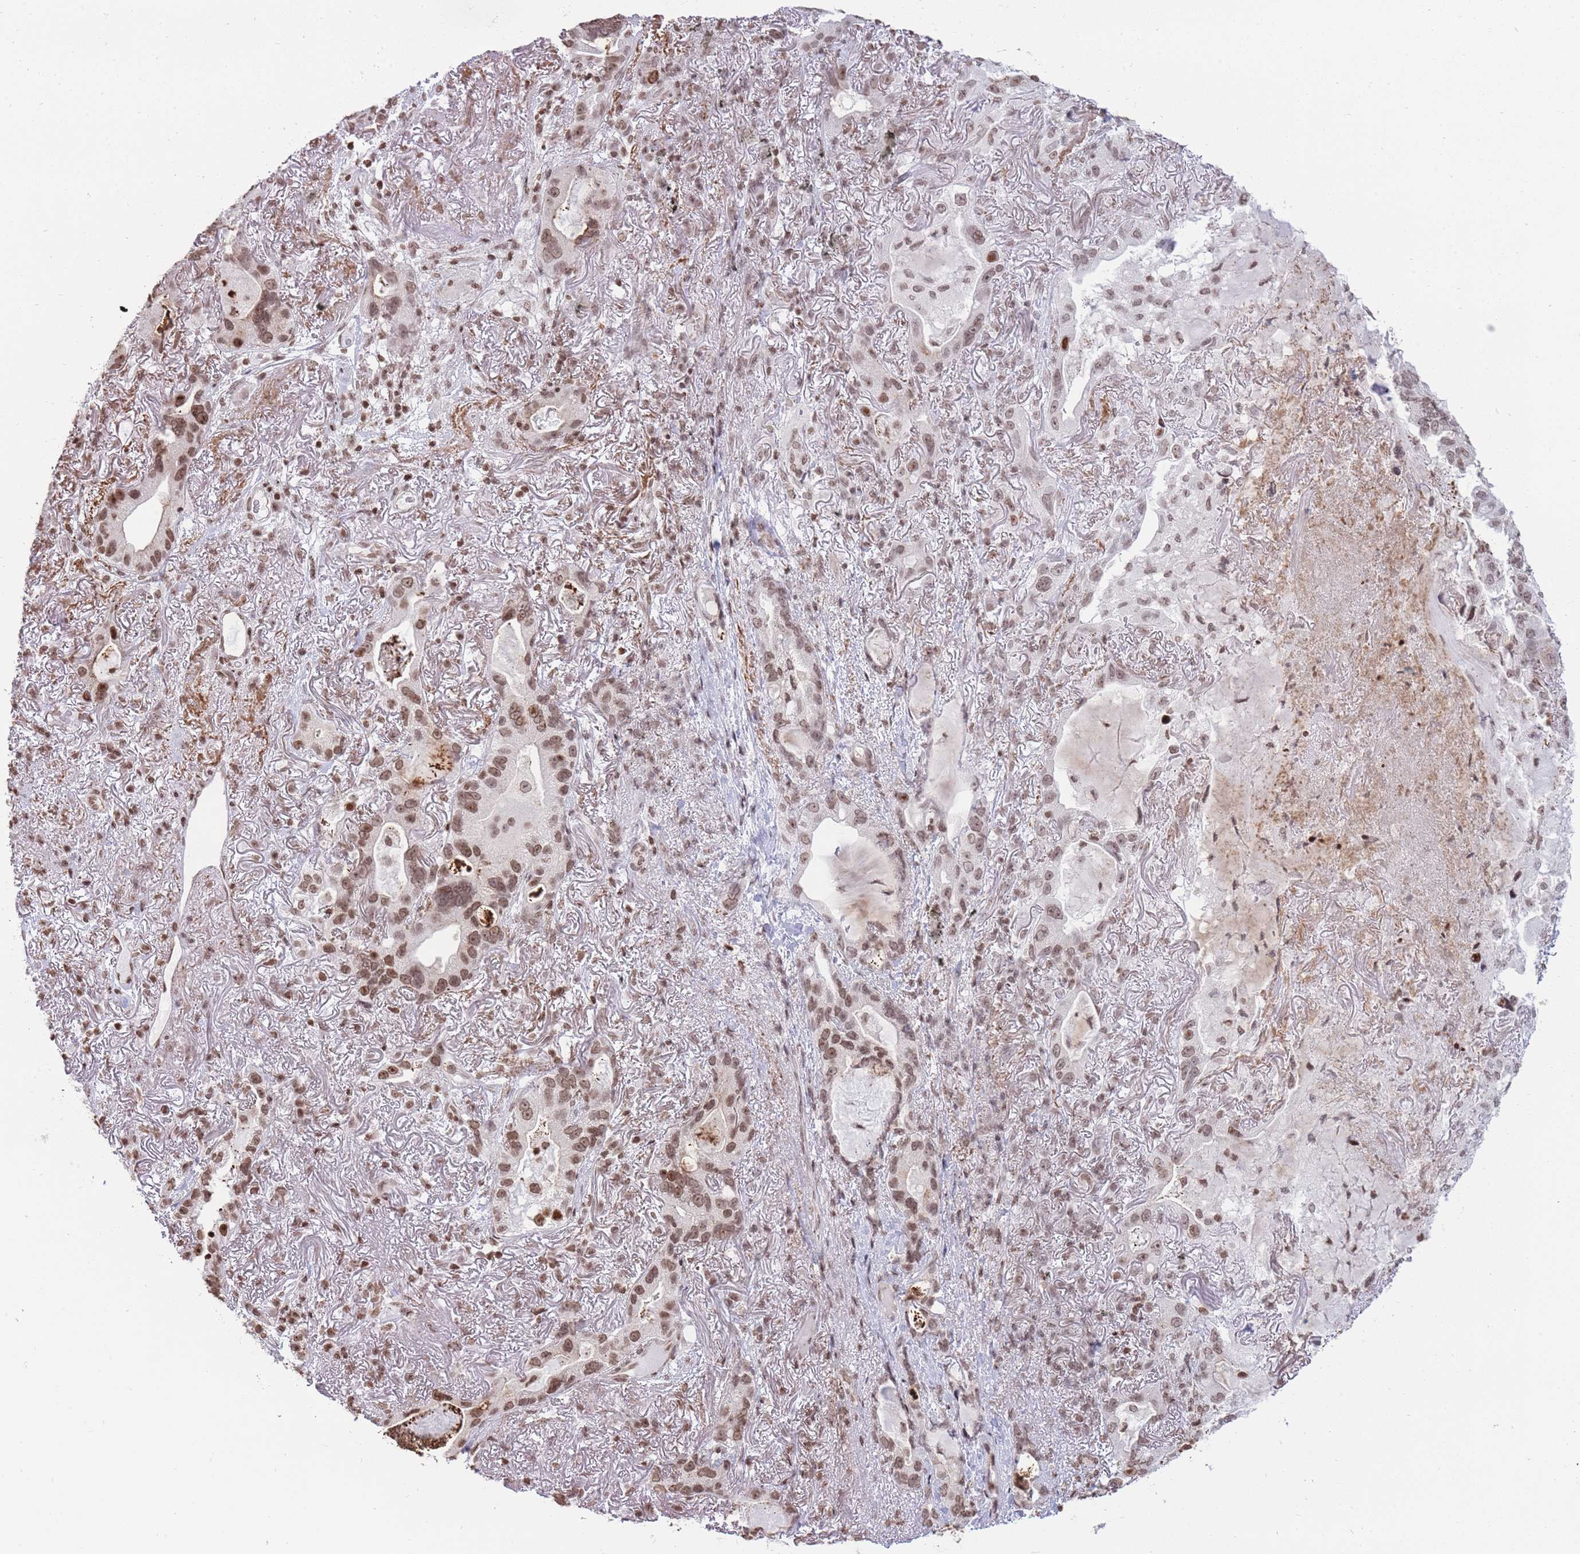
{"staining": {"intensity": "moderate", "quantity": ">75%", "location": "nuclear"}, "tissue": "lung cancer", "cell_type": "Tumor cells", "image_type": "cancer", "snomed": [{"axis": "morphology", "description": "Adenocarcinoma, NOS"}, {"axis": "topography", "description": "Lung"}], "caption": "Lung cancer (adenocarcinoma) stained for a protein (brown) reveals moderate nuclear positive positivity in about >75% of tumor cells.", "gene": "SHISAL1", "patient": {"sex": "female", "age": 69}}